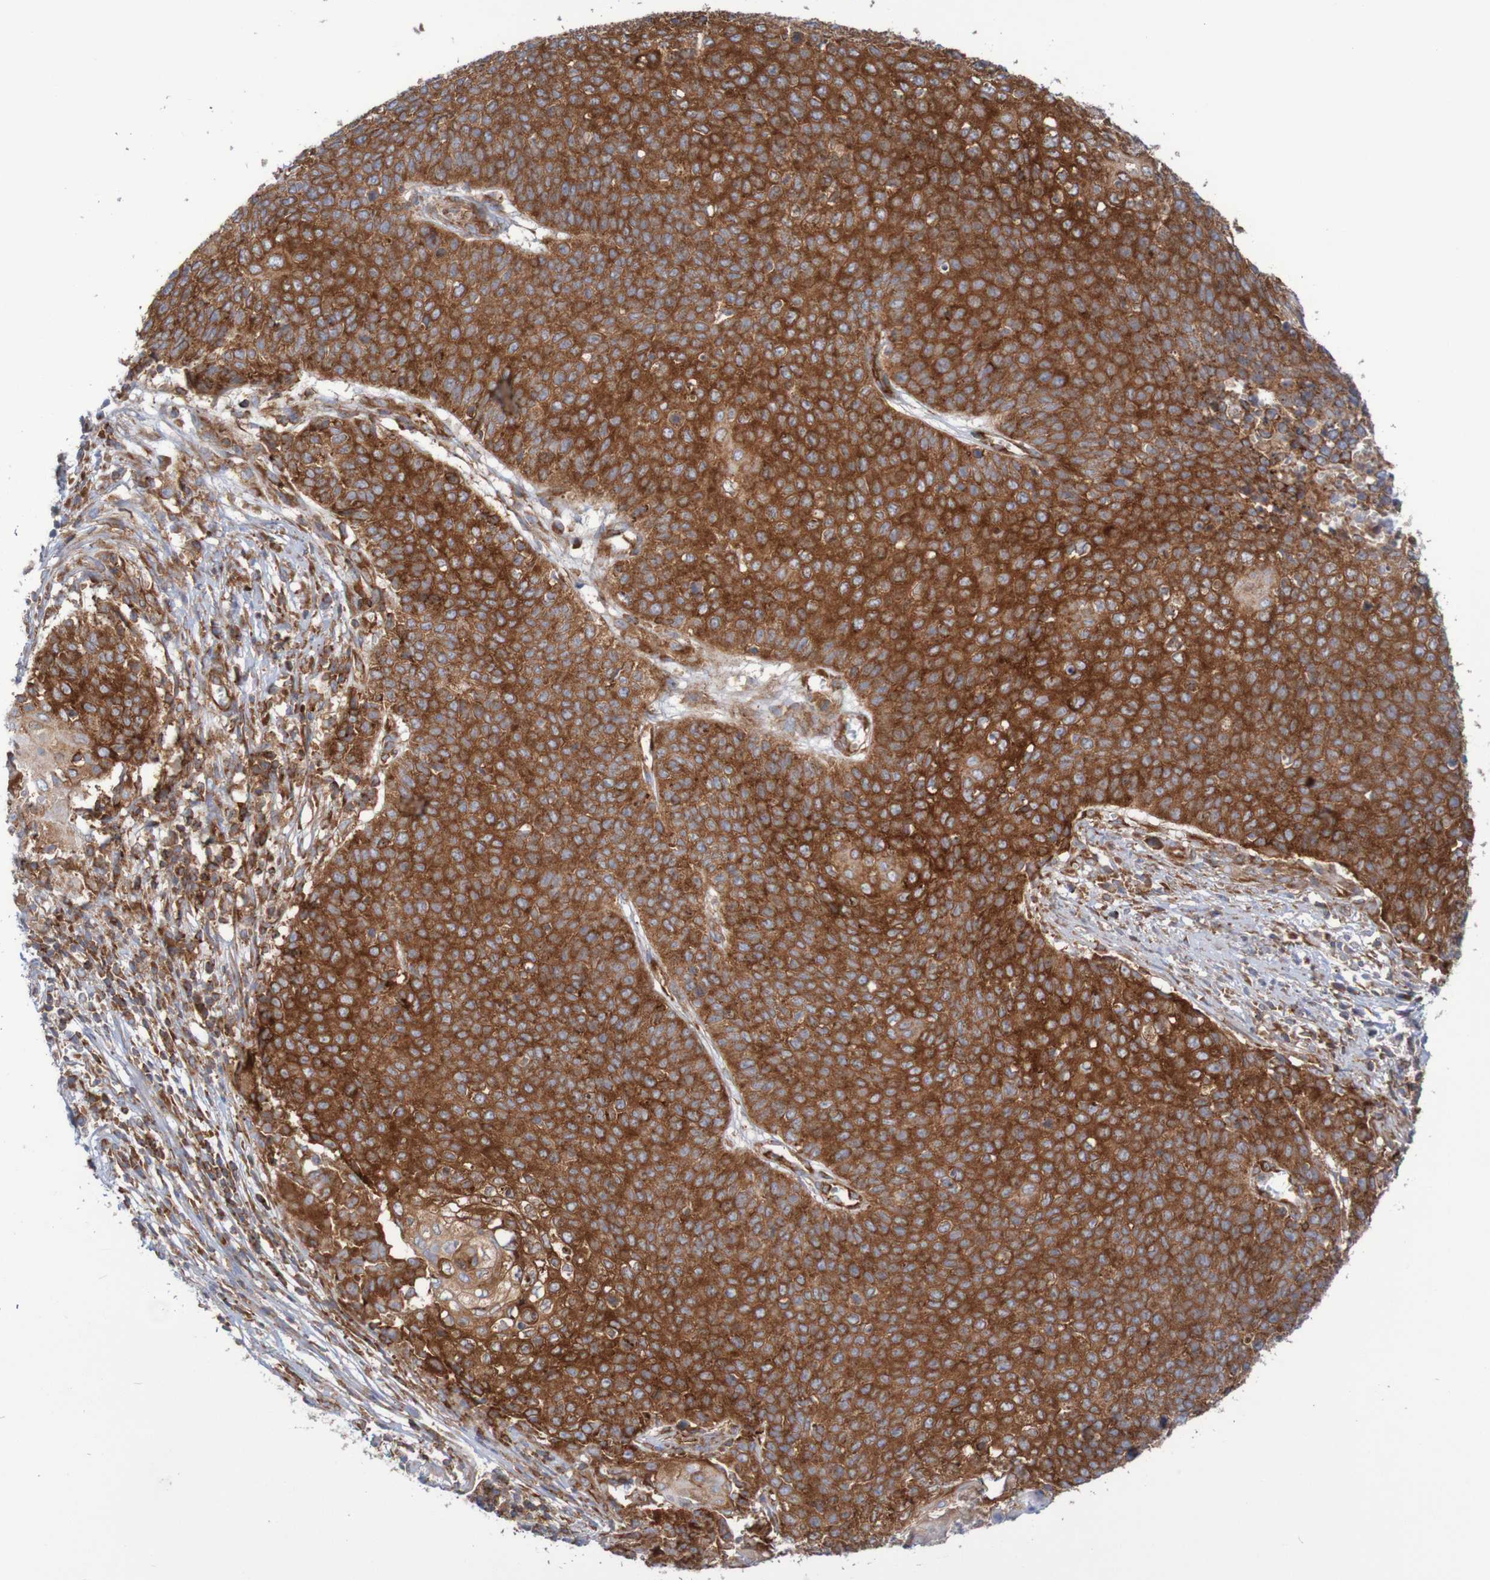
{"staining": {"intensity": "strong", "quantity": ">75%", "location": "cytoplasmic/membranous"}, "tissue": "cervical cancer", "cell_type": "Tumor cells", "image_type": "cancer", "snomed": [{"axis": "morphology", "description": "Squamous cell carcinoma, NOS"}, {"axis": "topography", "description": "Cervix"}], "caption": "Strong cytoplasmic/membranous positivity for a protein is appreciated in approximately >75% of tumor cells of cervical cancer (squamous cell carcinoma) using immunohistochemistry (IHC).", "gene": "FXR2", "patient": {"sex": "female", "age": 39}}